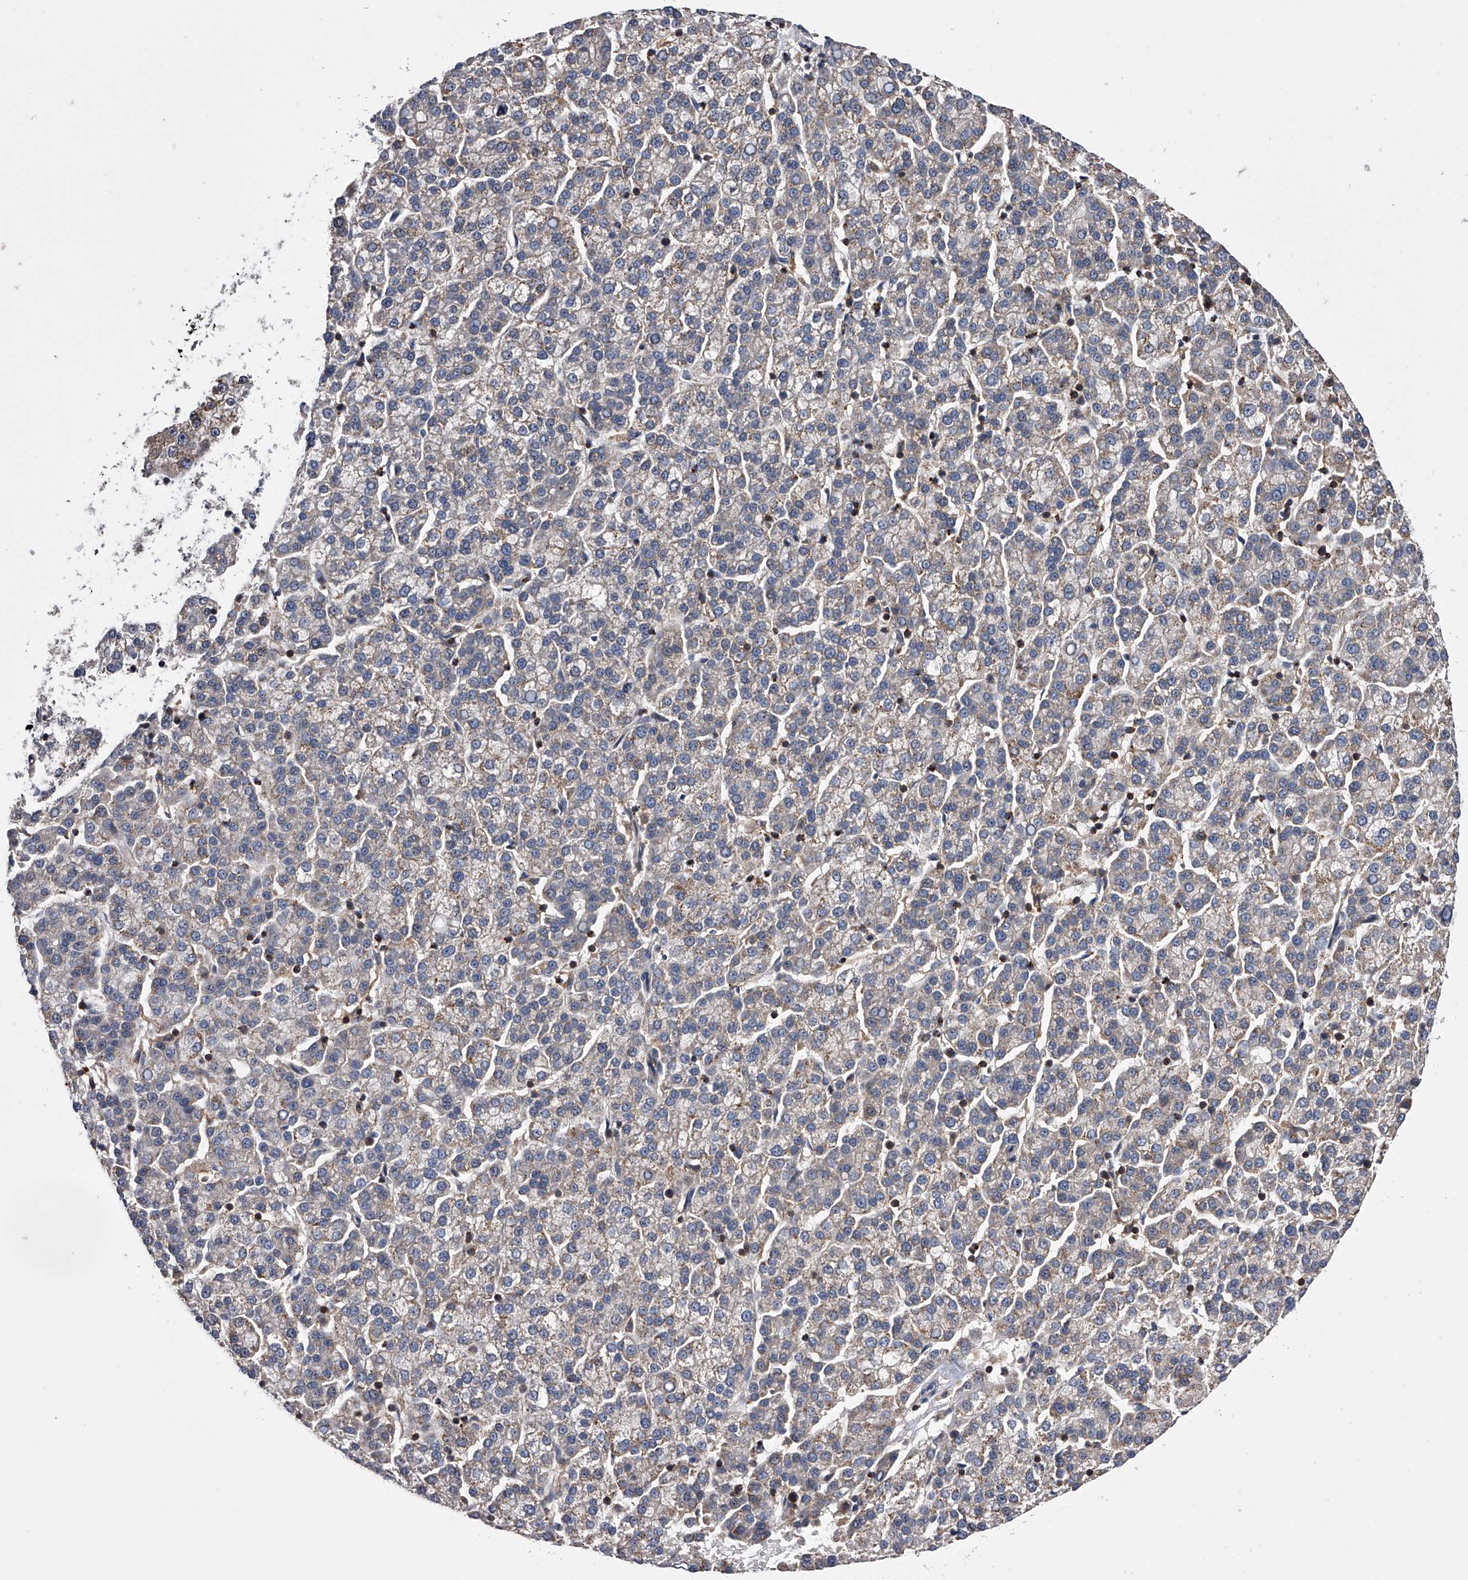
{"staining": {"intensity": "weak", "quantity": "<25%", "location": "cytoplasmic/membranous"}, "tissue": "liver cancer", "cell_type": "Tumor cells", "image_type": "cancer", "snomed": [{"axis": "morphology", "description": "Carcinoma, Hepatocellular, NOS"}, {"axis": "topography", "description": "Liver"}], "caption": "High magnification brightfield microscopy of liver cancer stained with DAB (3,3'-diaminobenzidine) (brown) and counterstained with hematoxylin (blue): tumor cells show no significant positivity.", "gene": "PAN3", "patient": {"sex": "female", "age": 58}}